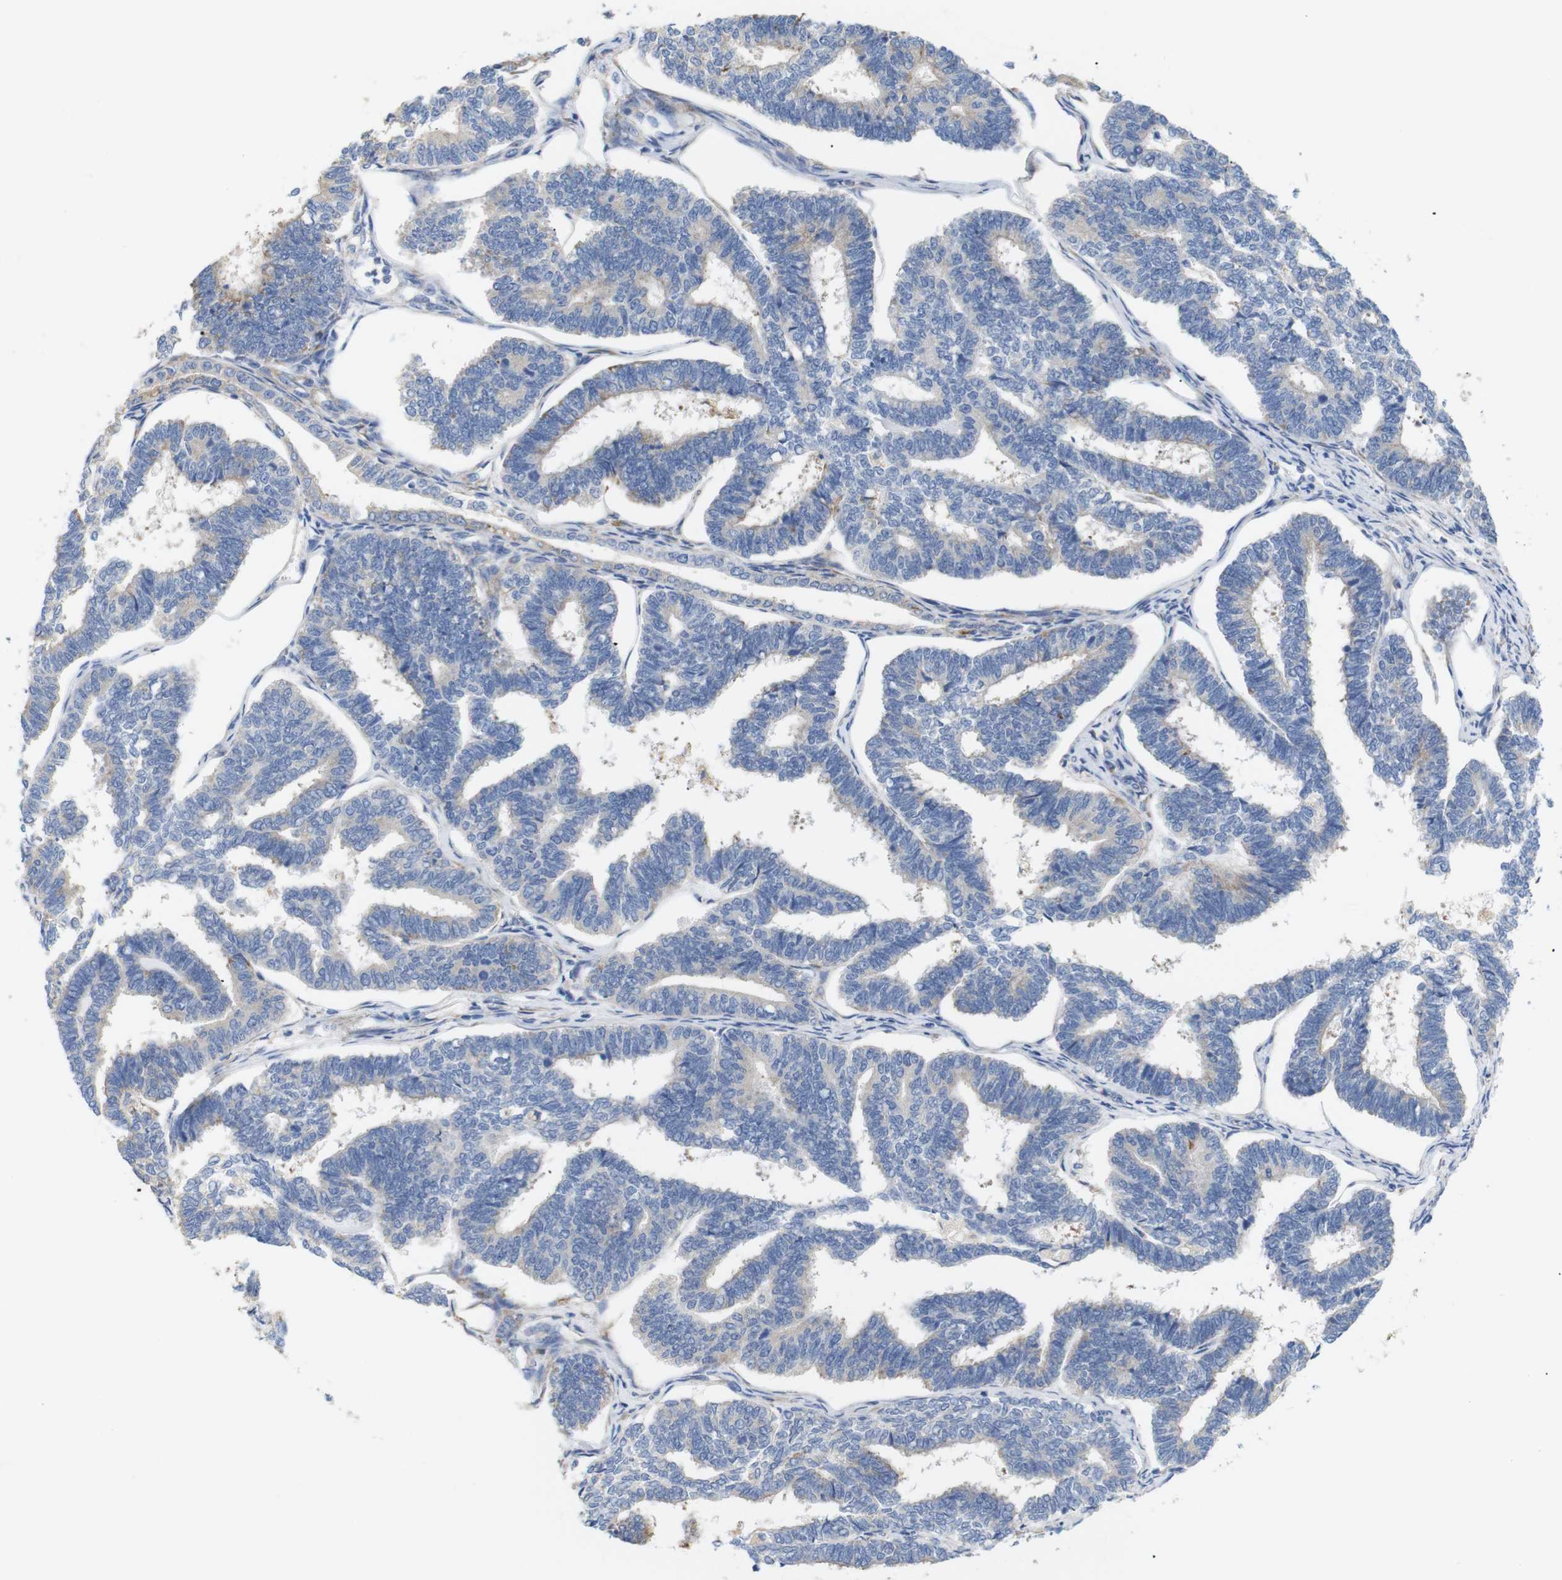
{"staining": {"intensity": "negative", "quantity": "none", "location": "none"}, "tissue": "endometrial cancer", "cell_type": "Tumor cells", "image_type": "cancer", "snomed": [{"axis": "morphology", "description": "Adenocarcinoma, NOS"}, {"axis": "topography", "description": "Endometrium"}], "caption": "There is no significant staining in tumor cells of endometrial cancer.", "gene": "TRIM5", "patient": {"sex": "female", "age": 70}}